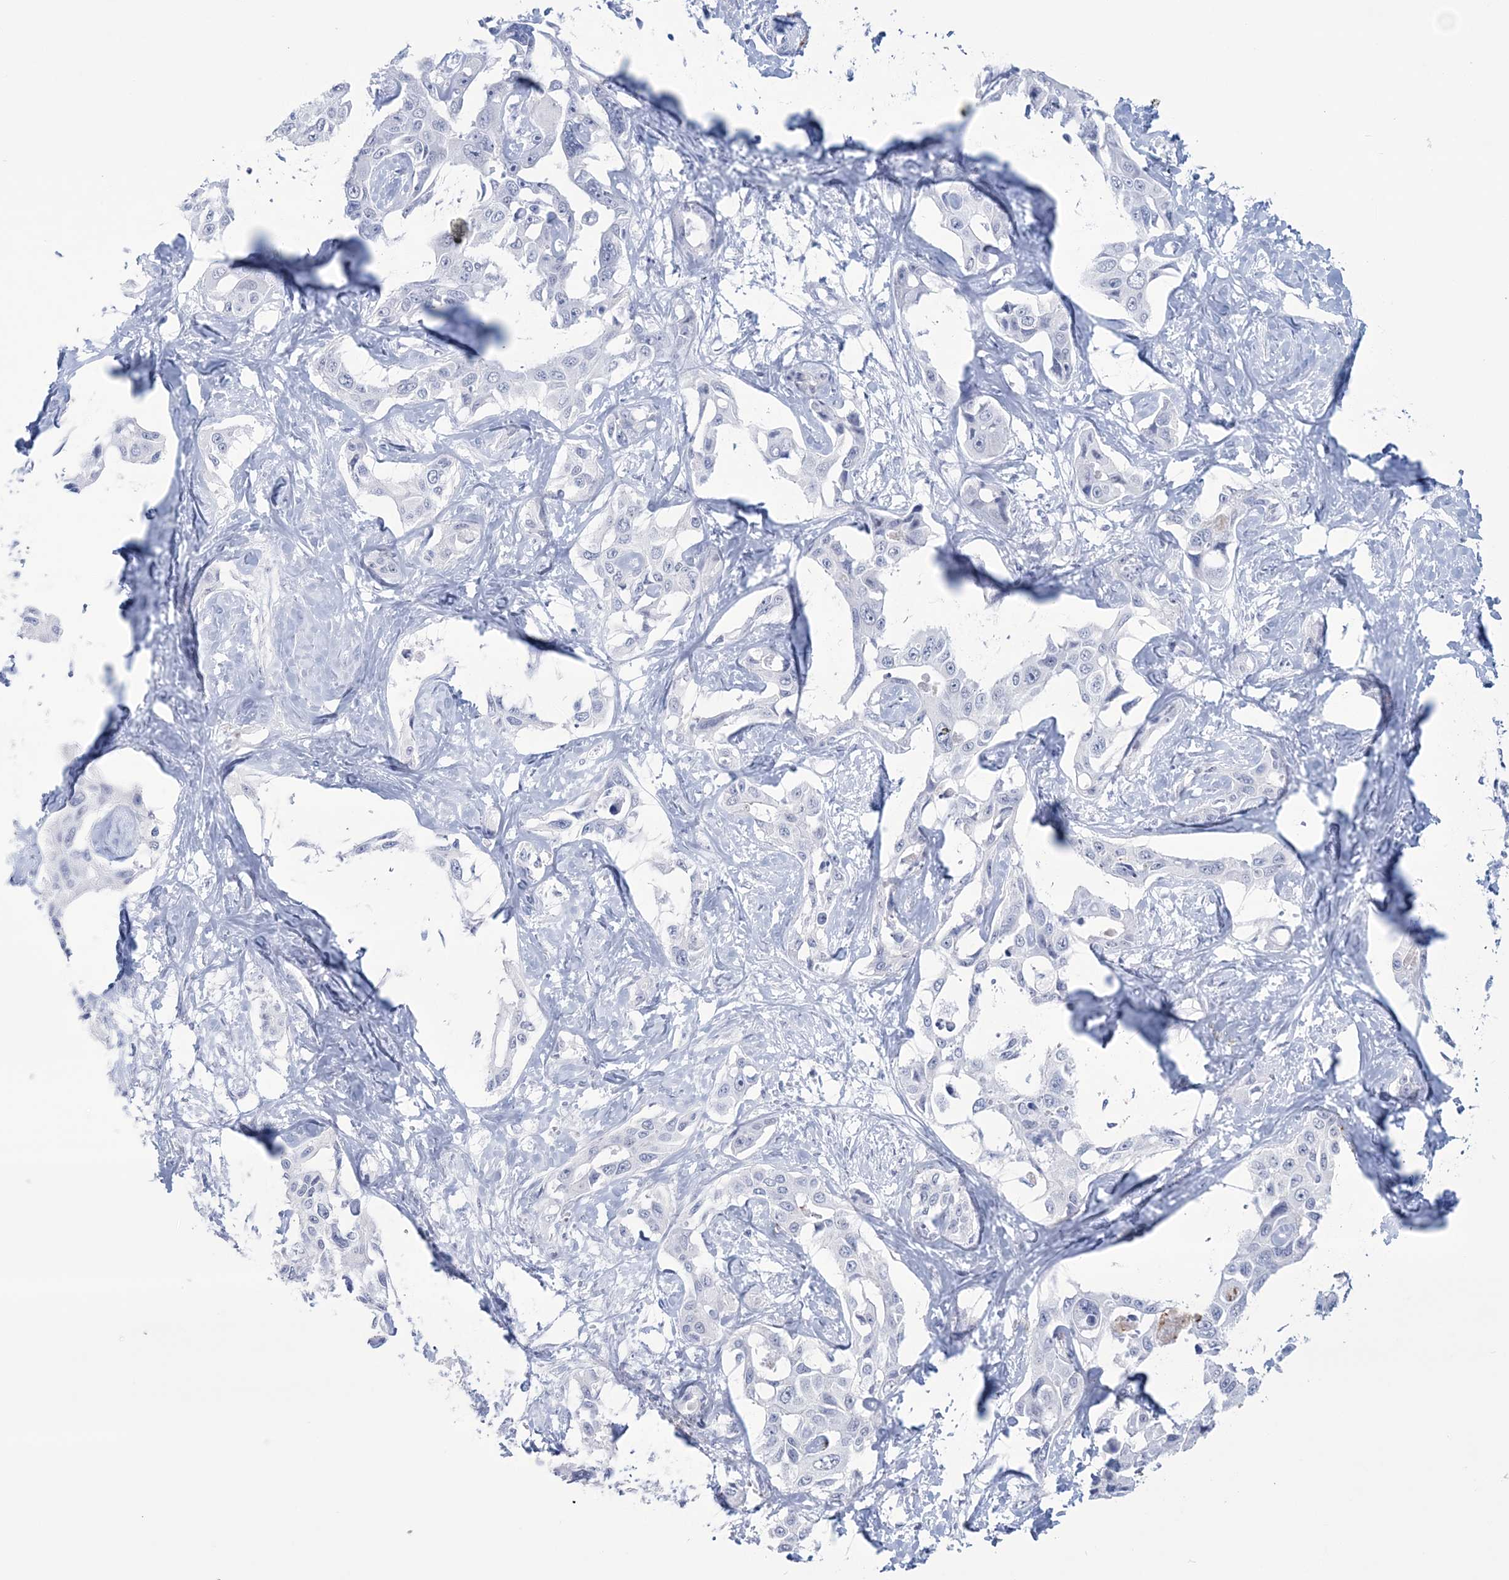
{"staining": {"intensity": "negative", "quantity": "none", "location": "none"}, "tissue": "liver cancer", "cell_type": "Tumor cells", "image_type": "cancer", "snomed": [{"axis": "morphology", "description": "Cholangiocarcinoma"}, {"axis": "topography", "description": "Liver"}], "caption": "This is an IHC image of cholangiocarcinoma (liver). There is no staining in tumor cells.", "gene": "DPCD", "patient": {"sex": "male", "age": 59}}